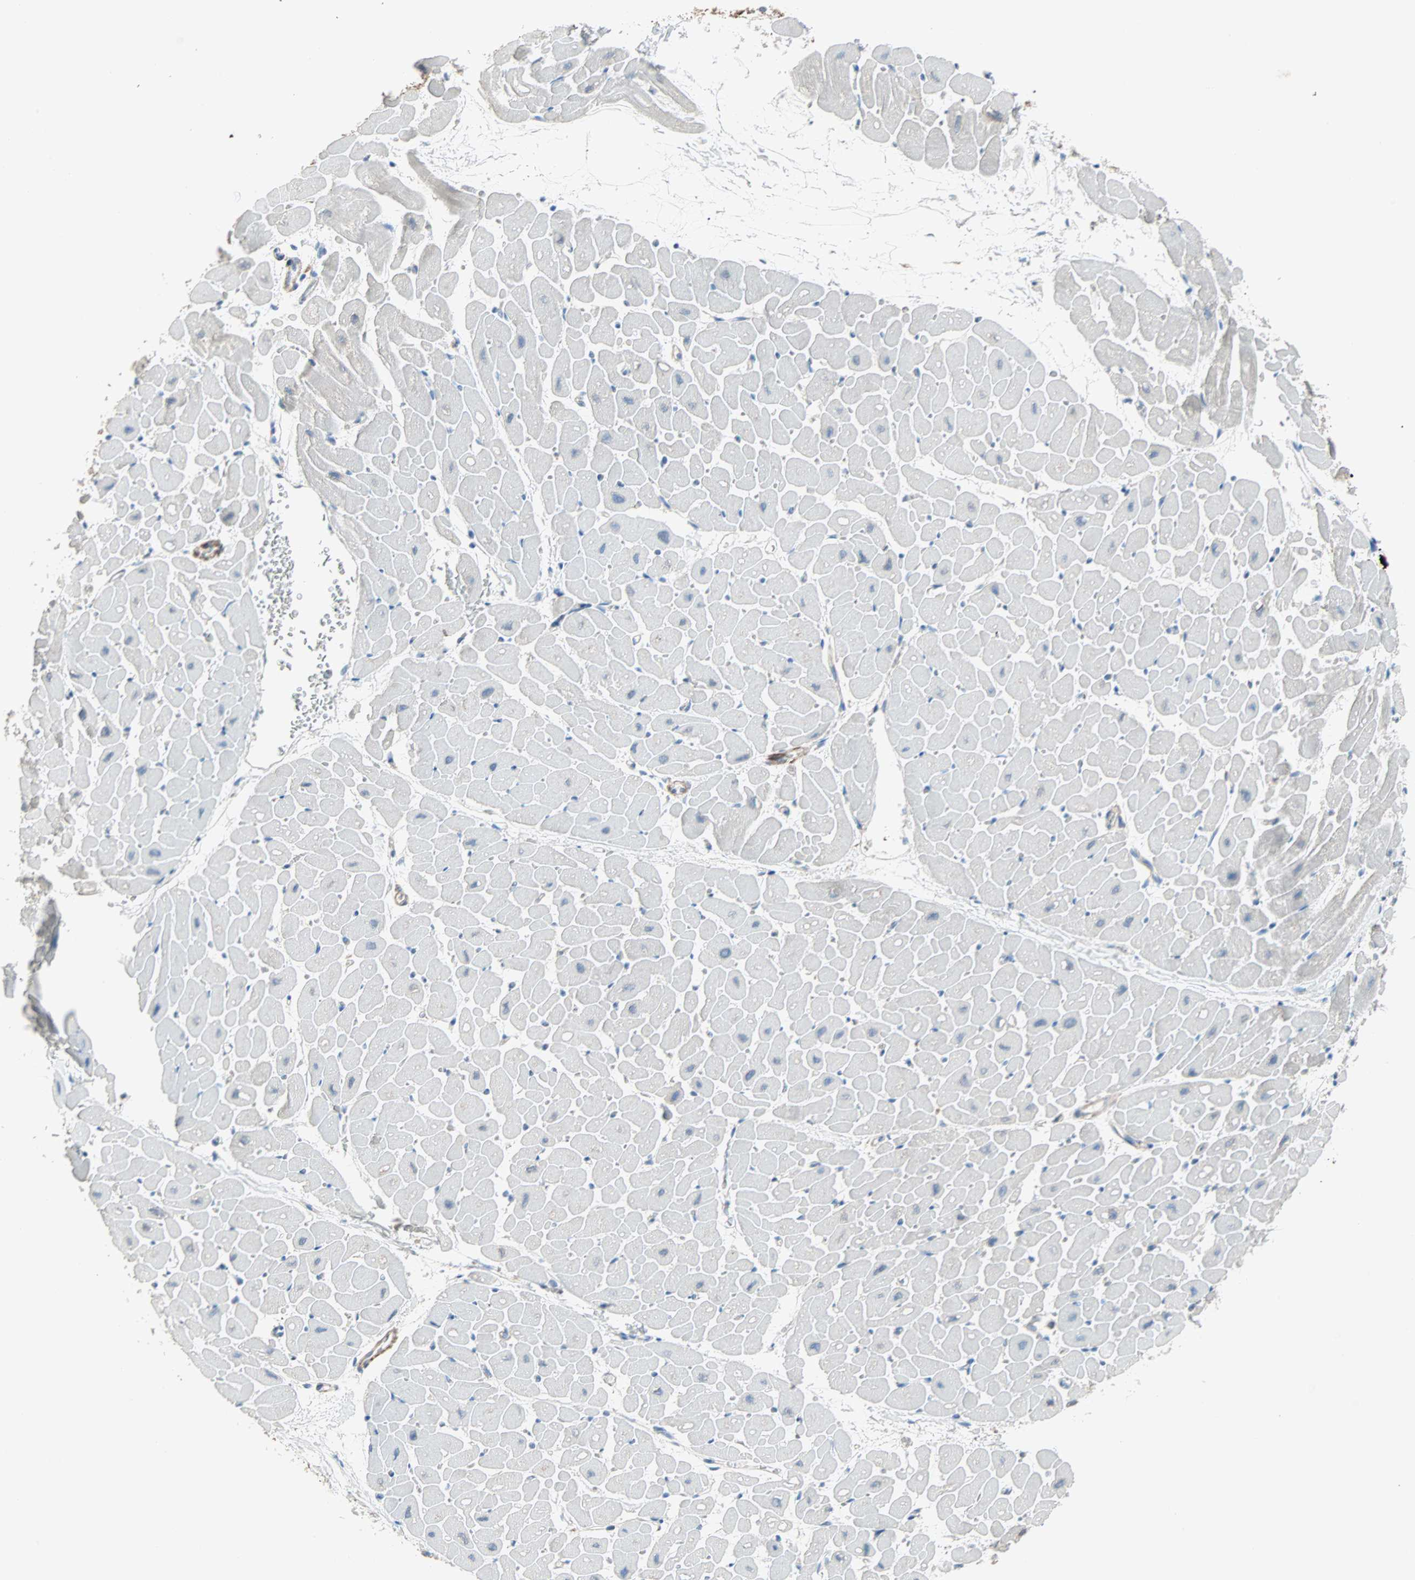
{"staining": {"intensity": "negative", "quantity": "none", "location": "none"}, "tissue": "heart muscle", "cell_type": "Cardiomyocytes", "image_type": "normal", "snomed": [{"axis": "morphology", "description": "Normal tissue, NOS"}, {"axis": "topography", "description": "Heart"}], "caption": "Human heart muscle stained for a protein using immunohistochemistry (IHC) demonstrates no expression in cardiomyocytes.", "gene": "ACVRL1", "patient": {"sex": "male", "age": 45}}